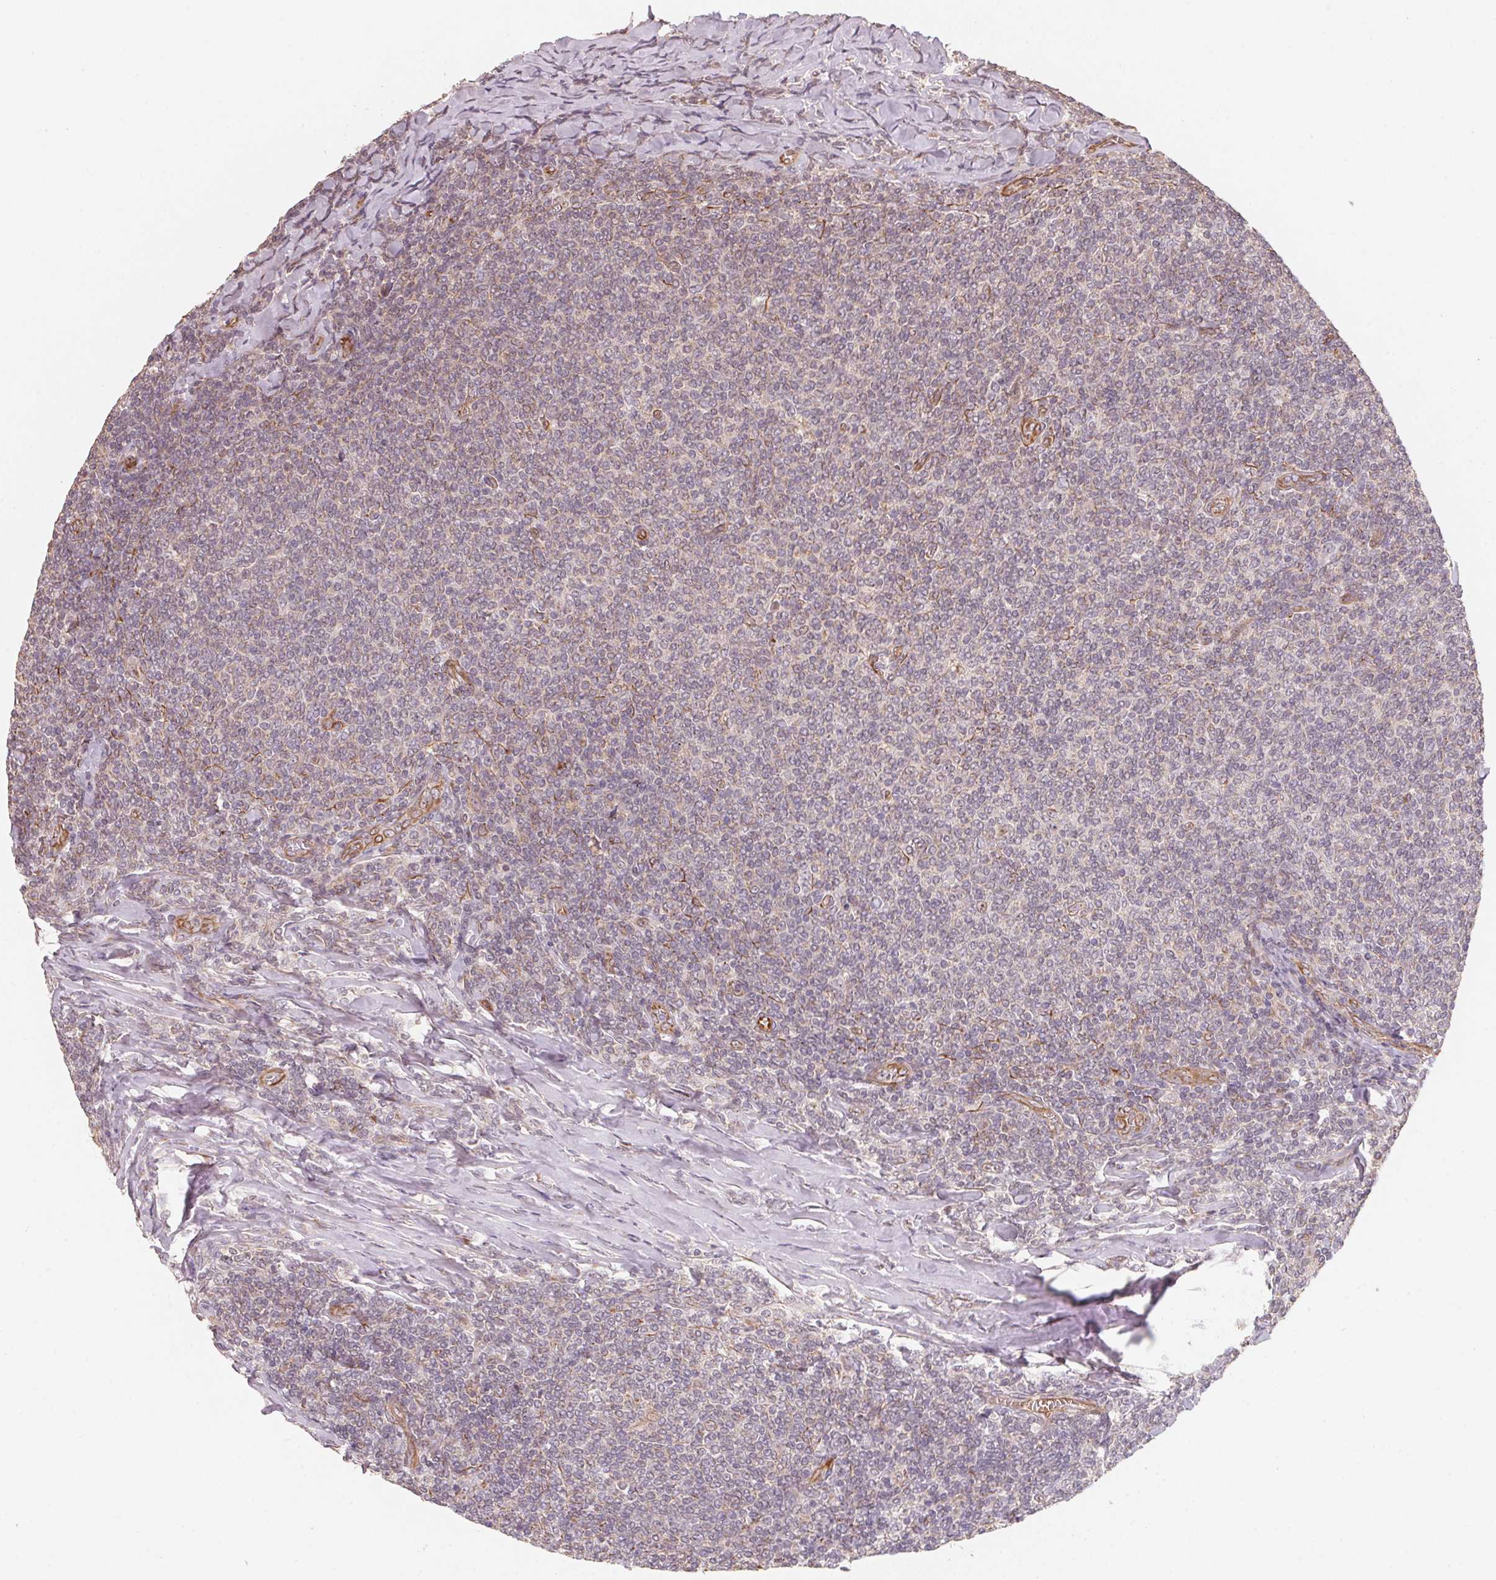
{"staining": {"intensity": "negative", "quantity": "none", "location": "none"}, "tissue": "lymphoma", "cell_type": "Tumor cells", "image_type": "cancer", "snomed": [{"axis": "morphology", "description": "Malignant lymphoma, non-Hodgkin's type, Low grade"}, {"axis": "topography", "description": "Lymph node"}], "caption": "Histopathology image shows no protein staining in tumor cells of lymphoma tissue. (IHC, brightfield microscopy, high magnification).", "gene": "TSPAN12", "patient": {"sex": "male", "age": 52}}